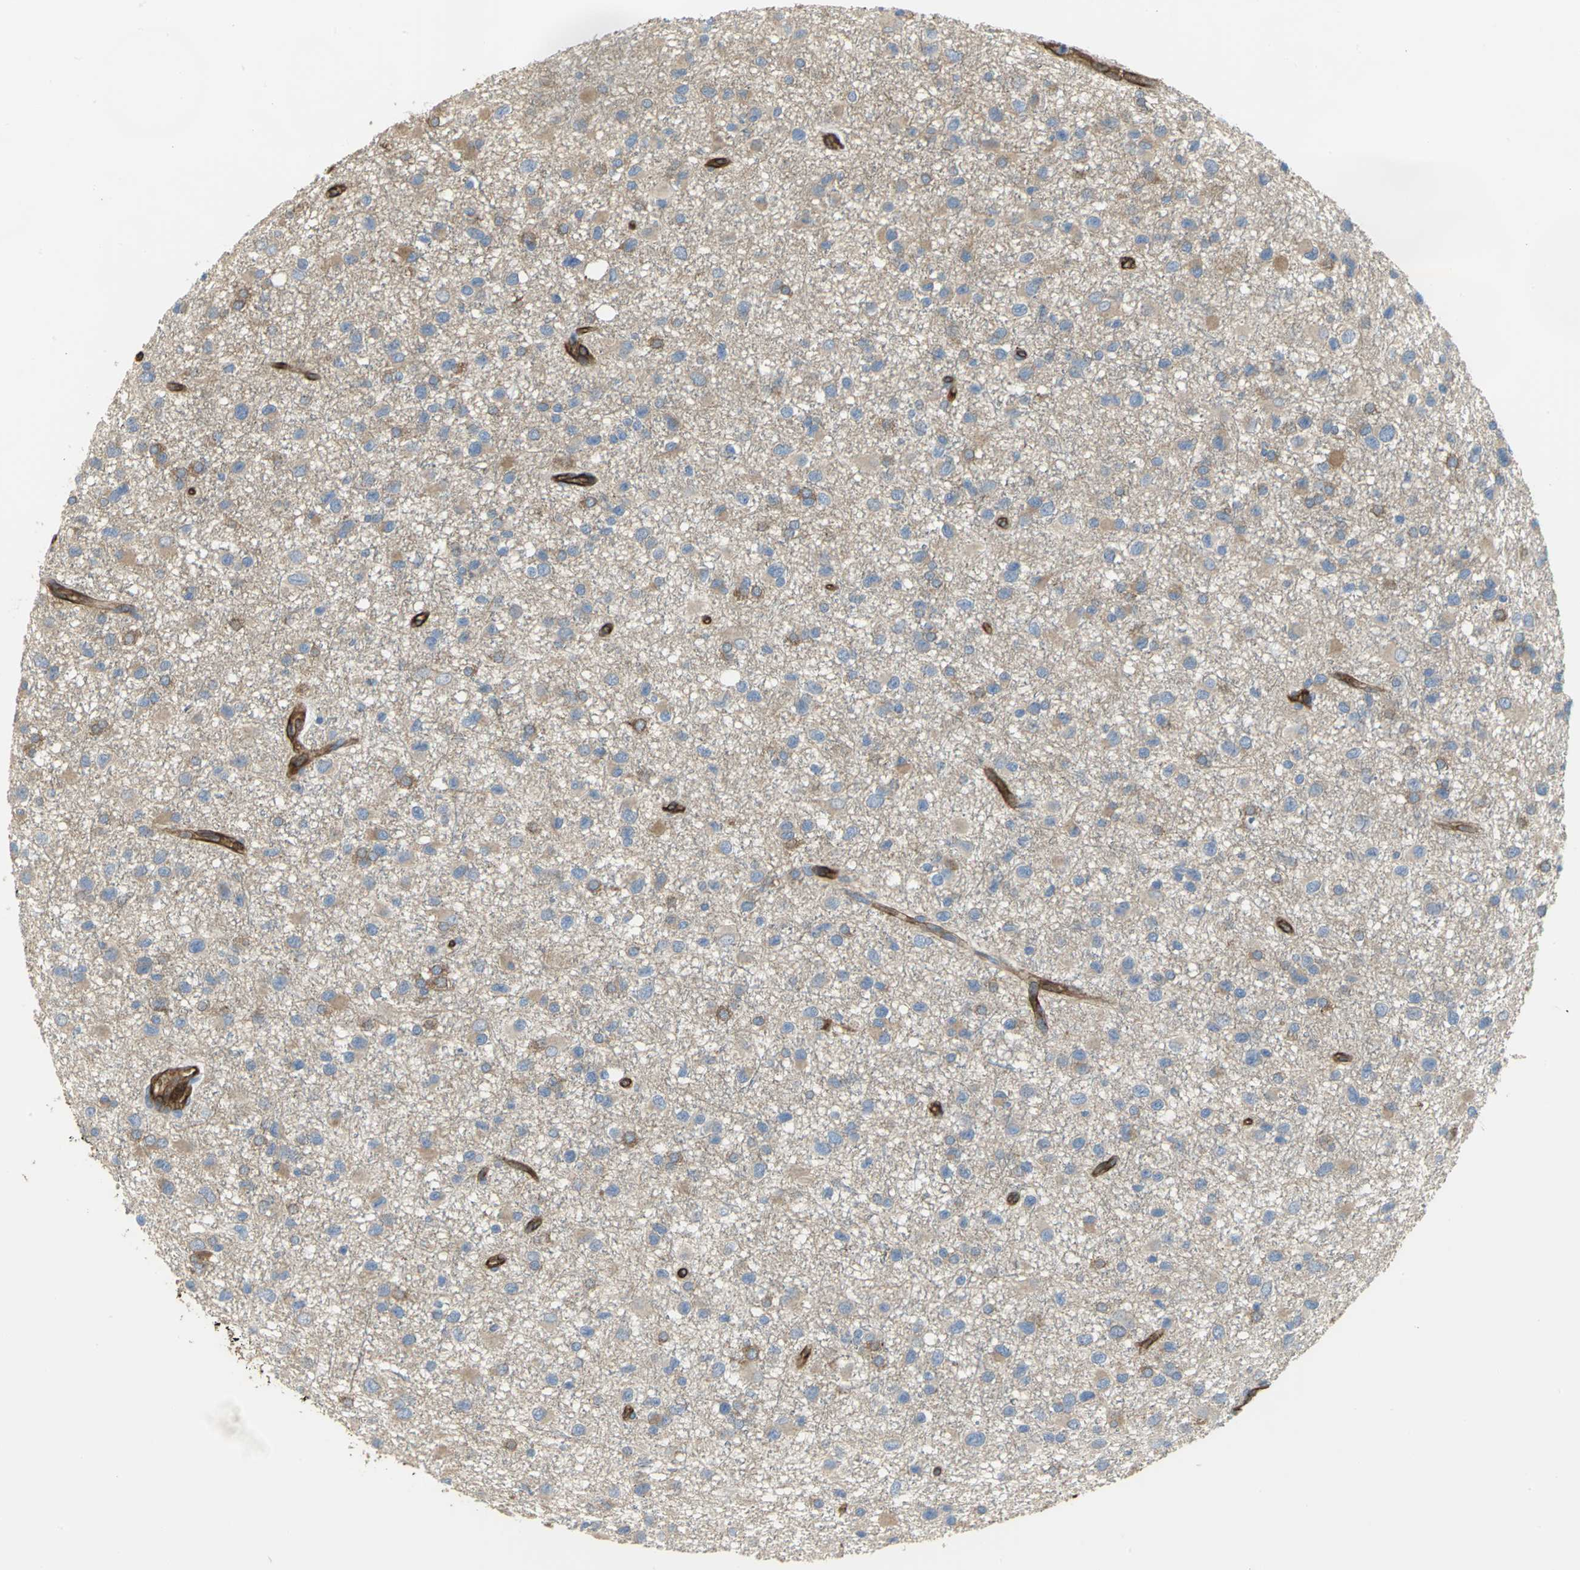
{"staining": {"intensity": "moderate", "quantity": "25%-75%", "location": "cytoplasmic/membranous"}, "tissue": "glioma", "cell_type": "Tumor cells", "image_type": "cancer", "snomed": [{"axis": "morphology", "description": "Glioma, malignant, Low grade"}, {"axis": "topography", "description": "Brain"}], "caption": "Moderate cytoplasmic/membranous expression for a protein is present in approximately 25%-75% of tumor cells of glioma using immunohistochemistry (IHC).", "gene": "FLNB", "patient": {"sex": "male", "age": 42}}